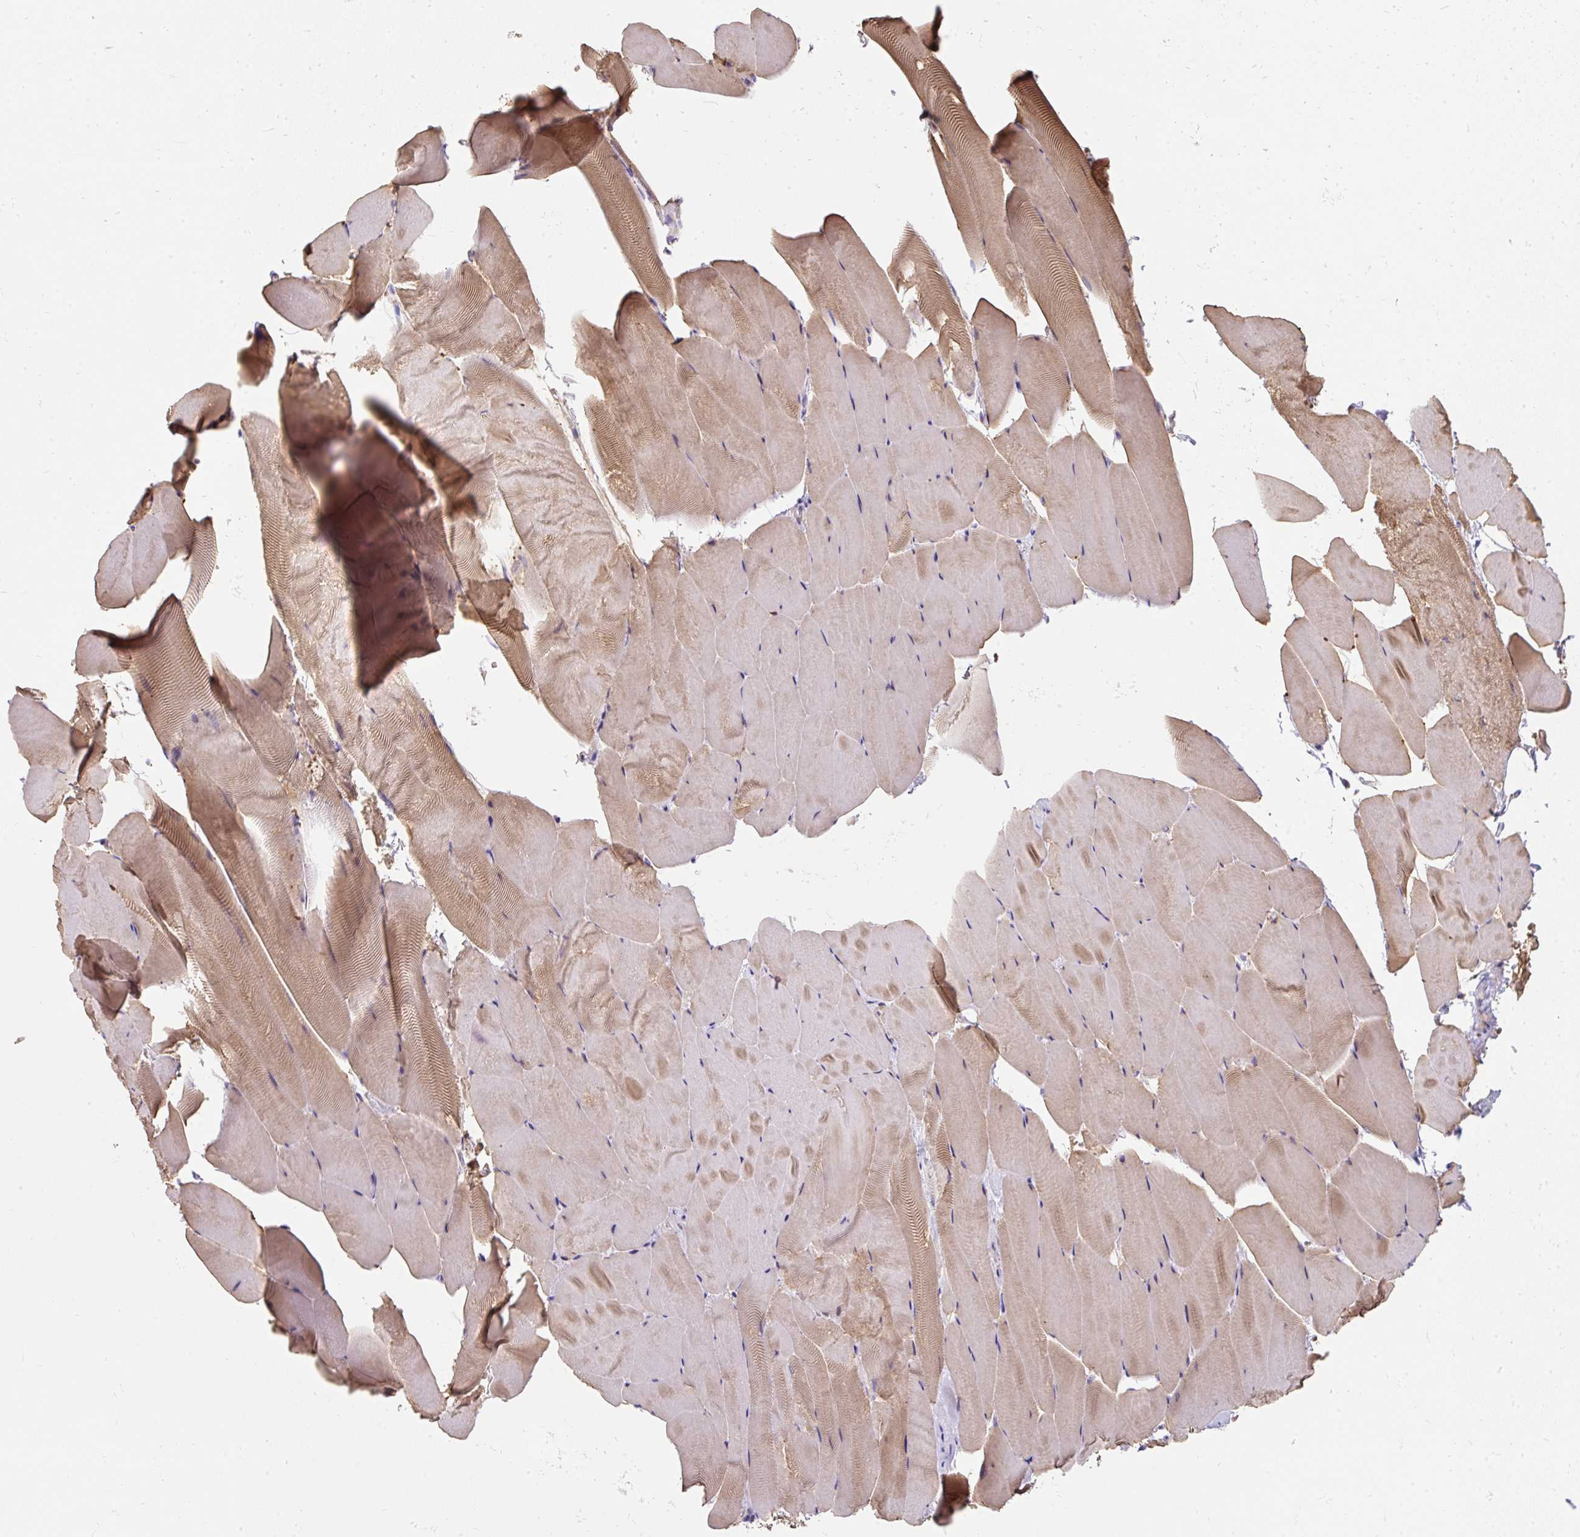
{"staining": {"intensity": "weak", "quantity": ">75%", "location": "cytoplasmic/membranous"}, "tissue": "skeletal muscle", "cell_type": "Myocytes", "image_type": "normal", "snomed": [{"axis": "morphology", "description": "Normal tissue, NOS"}, {"axis": "topography", "description": "Skeletal muscle"}], "caption": "Immunohistochemical staining of unremarkable human skeletal muscle exhibits >75% levels of weak cytoplasmic/membranous protein expression in about >75% of myocytes. (brown staining indicates protein expression, while blue staining denotes nuclei).", "gene": "SUSD5", "patient": {"sex": "female", "age": 64}}